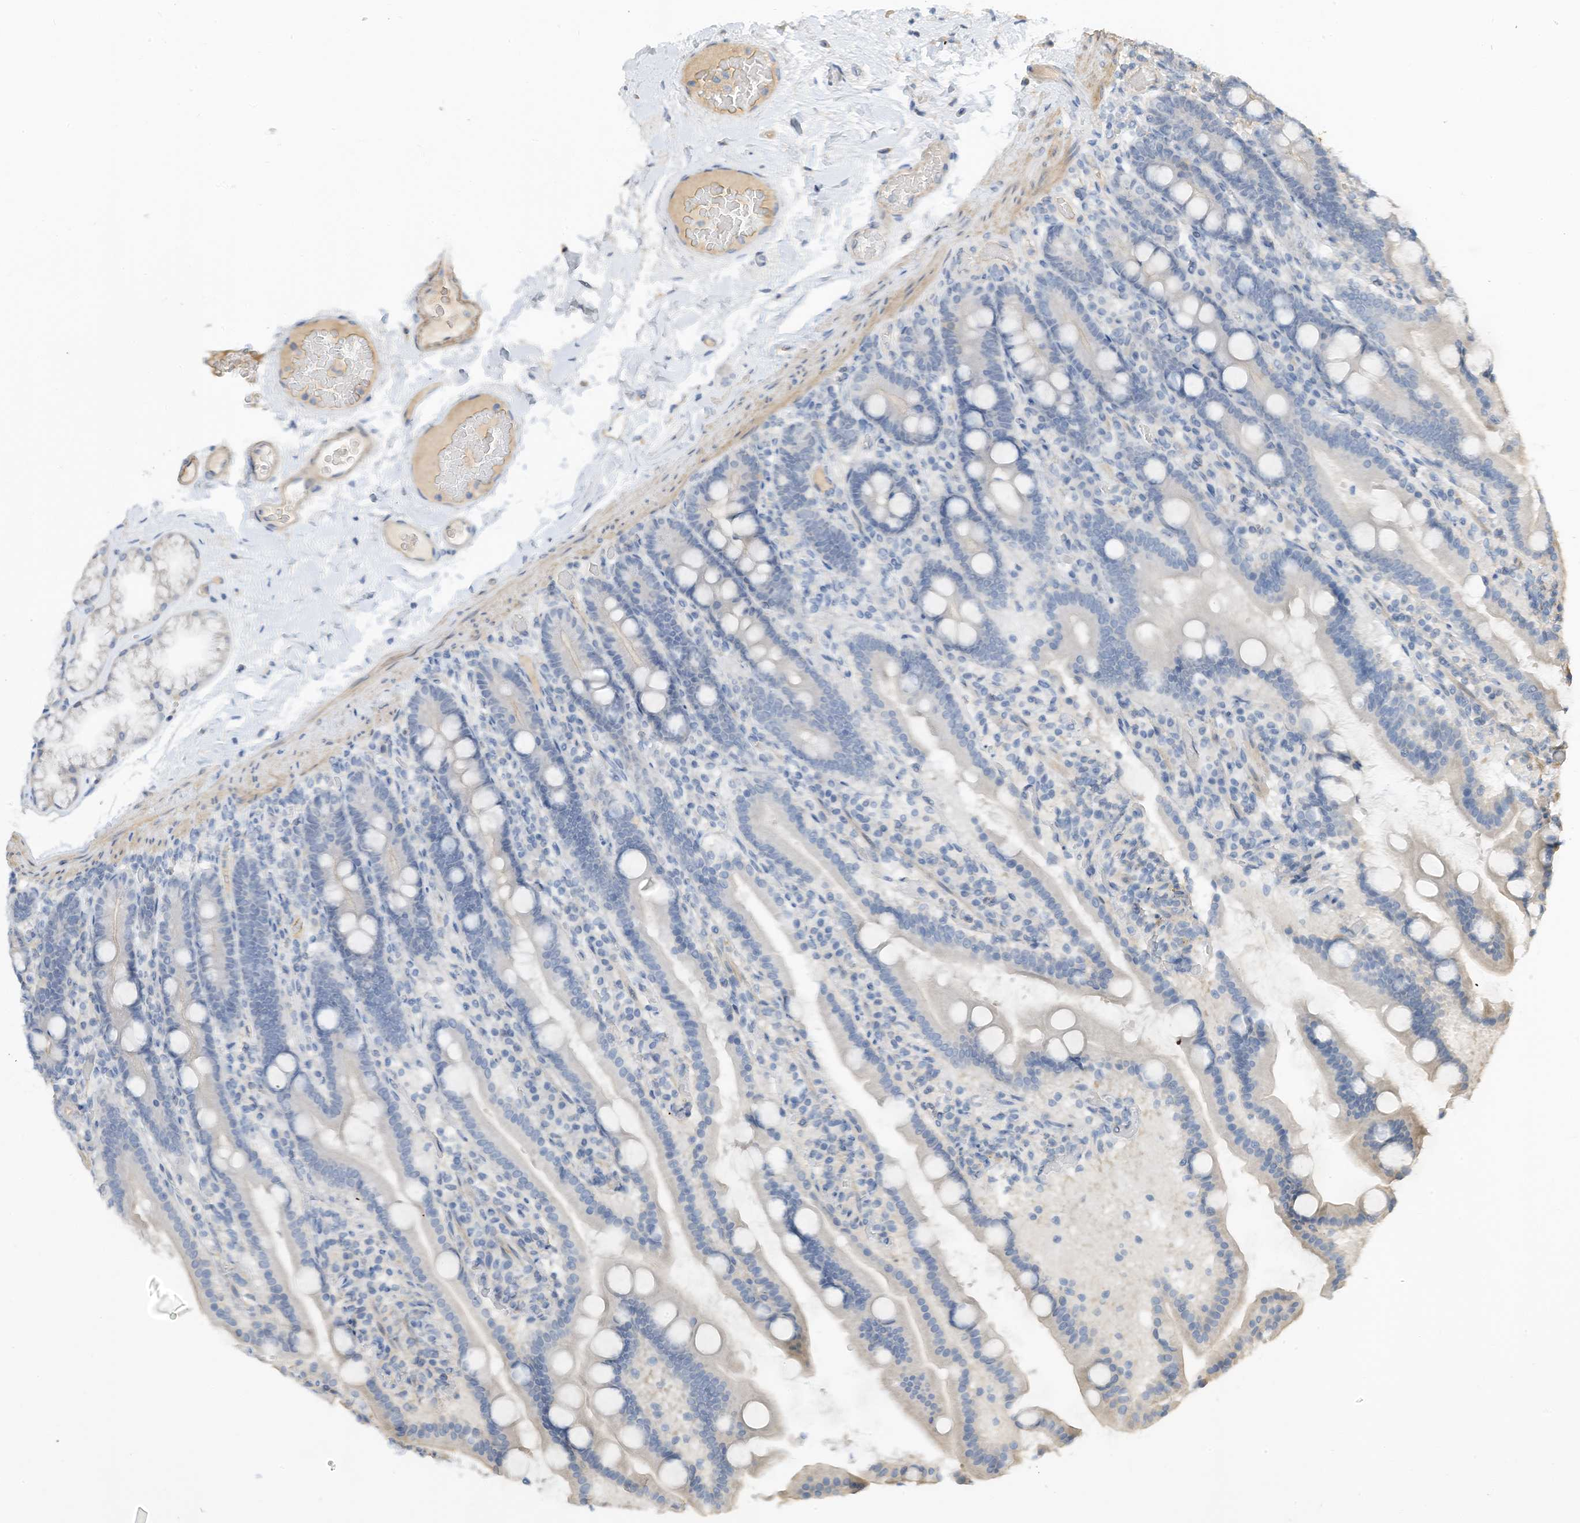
{"staining": {"intensity": "negative", "quantity": "none", "location": "none"}, "tissue": "duodenum", "cell_type": "Glandular cells", "image_type": "normal", "snomed": [{"axis": "morphology", "description": "Normal tissue, NOS"}, {"axis": "topography", "description": "Duodenum"}], "caption": "Benign duodenum was stained to show a protein in brown. There is no significant positivity in glandular cells.", "gene": "SLFN14", "patient": {"sex": "male", "age": 55}}